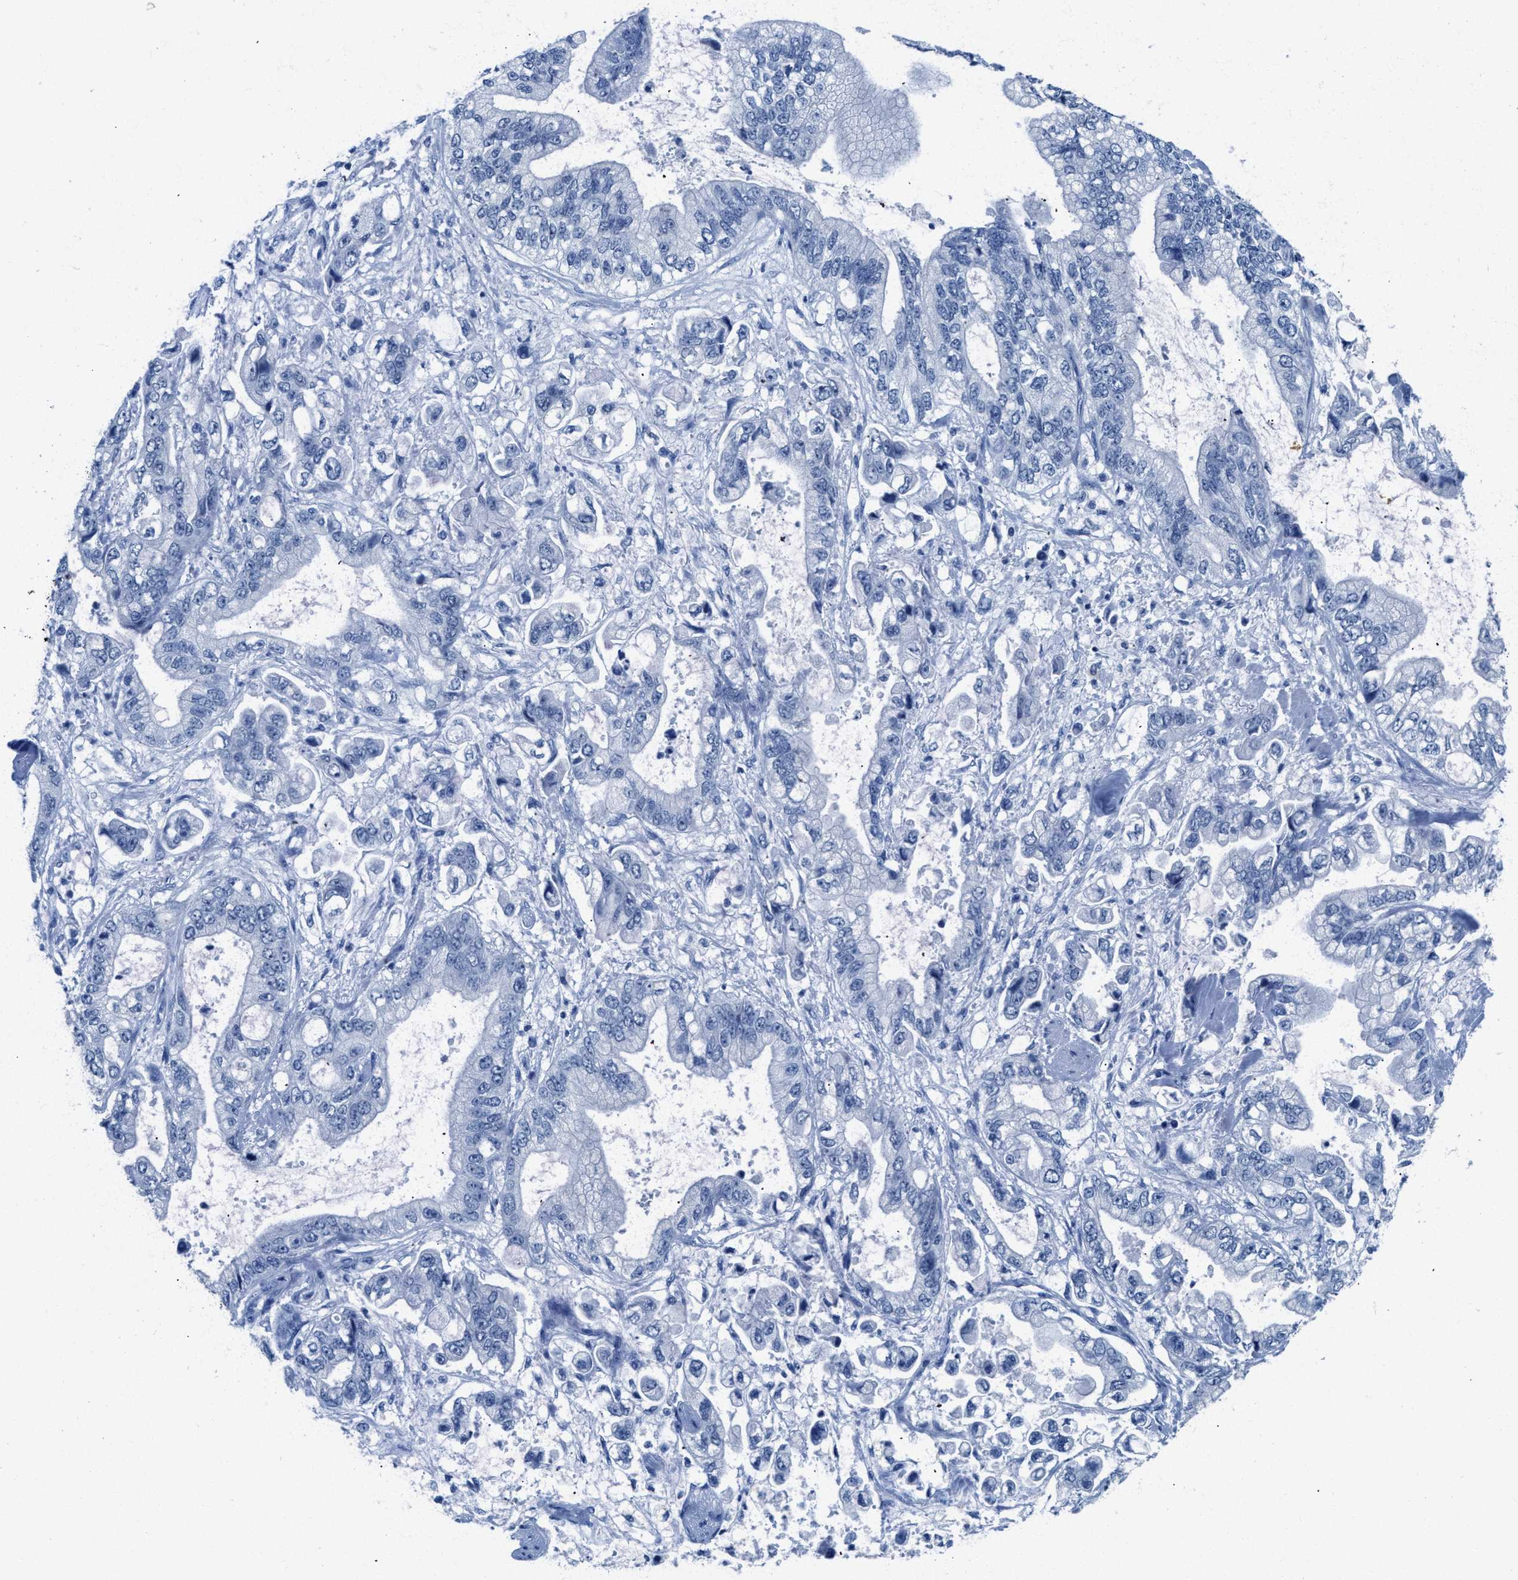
{"staining": {"intensity": "negative", "quantity": "none", "location": "none"}, "tissue": "stomach cancer", "cell_type": "Tumor cells", "image_type": "cancer", "snomed": [{"axis": "morphology", "description": "Normal tissue, NOS"}, {"axis": "morphology", "description": "Adenocarcinoma, NOS"}, {"axis": "topography", "description": "Stomach"}], "caption": "An immunohistochemistry histopathology image of adenocarcinoma (stomach) is shown. There is no staining in tumor cells of adenocarcinoma (stomach).", "gene": "NFATC2", "patient": {"sex": "male", "age": 62}}